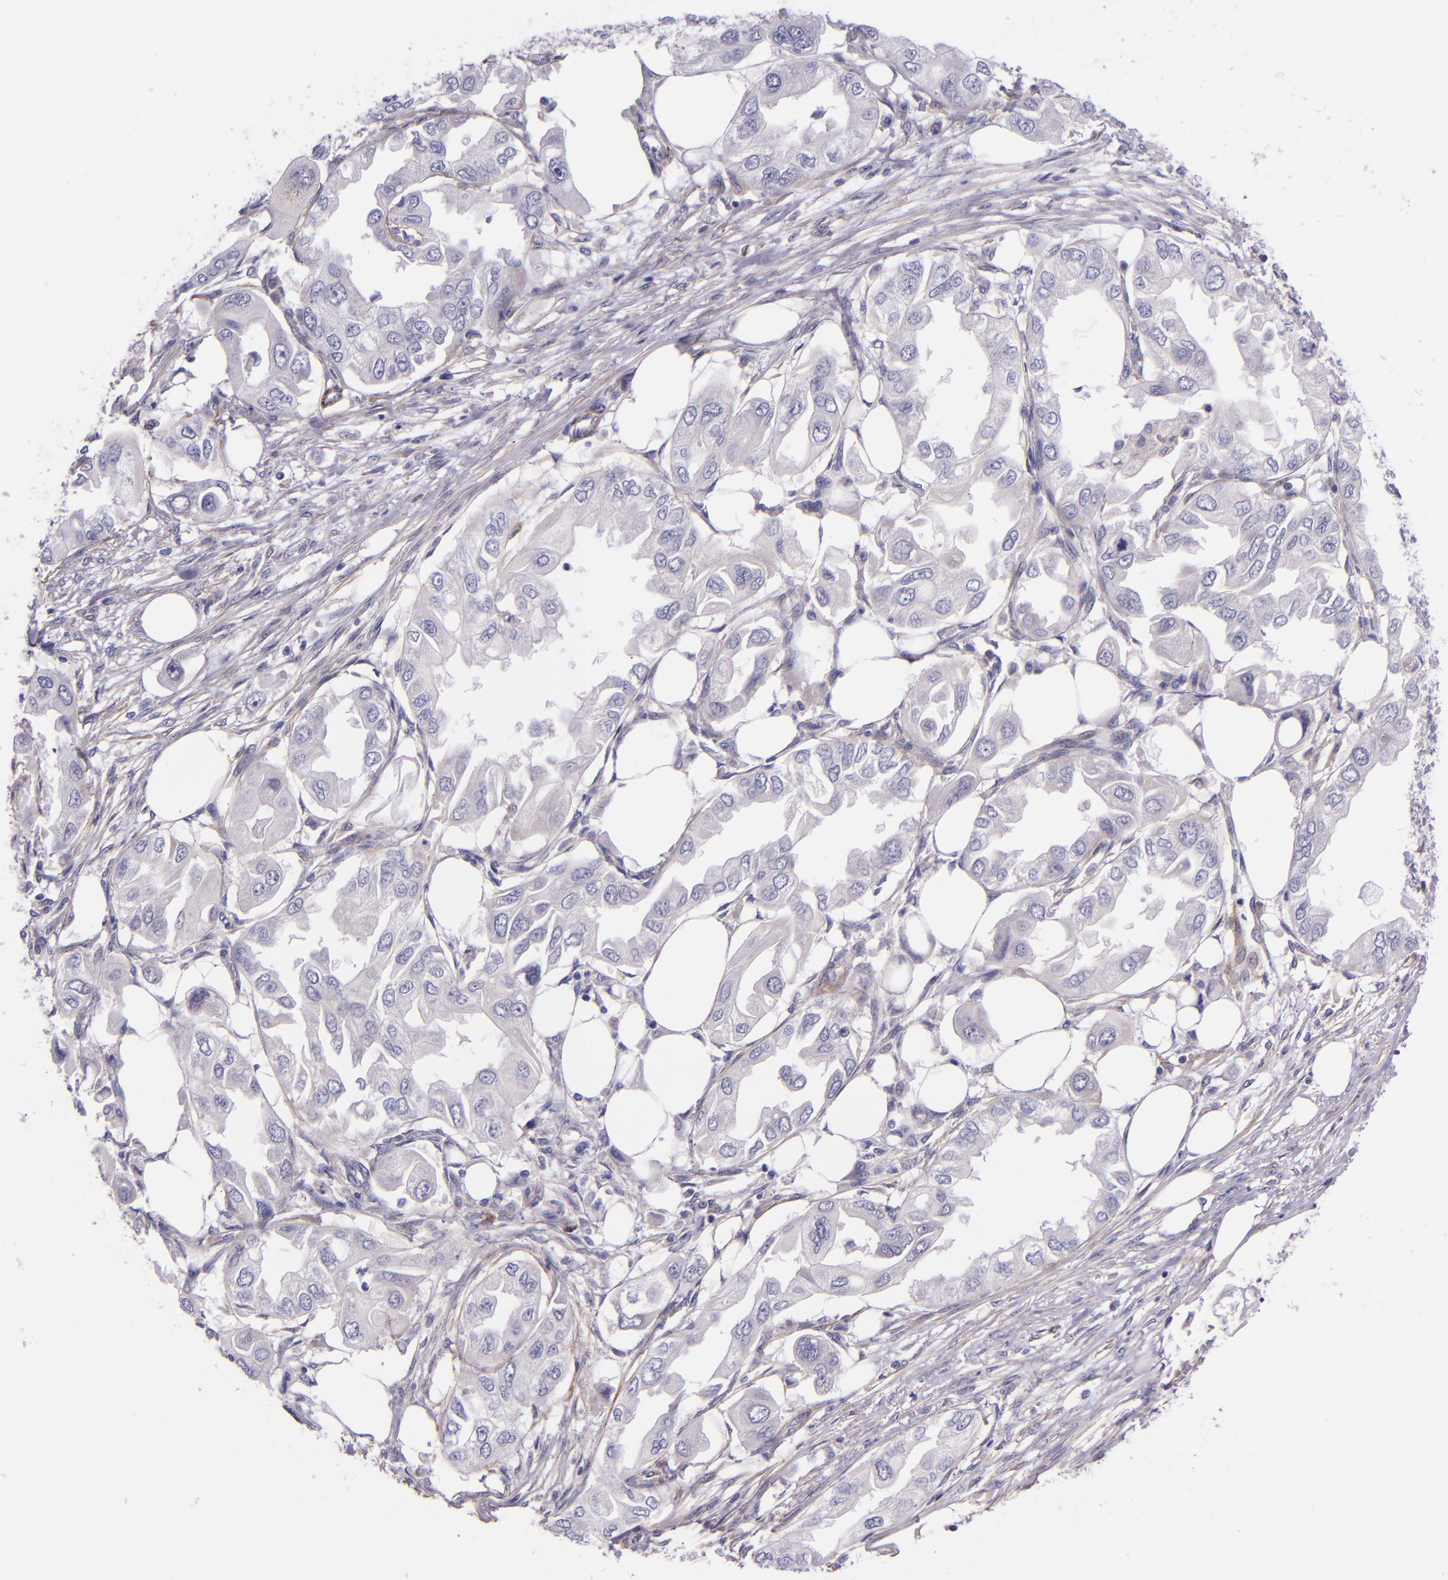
{"staining": {"intensity": "negative", "quantity": "none", "location": "none"}, "tissue": "endometrial cancer", "cell_type": "Tumor cells", "image_type": "cancer", "snomed": [{"axis": "morphology", "description": "Adenocarcinoma, NOS"}, {"axis": "topography", "description": "Endometrium"}], "caption": "An image of human adenocarcinoma (endometrial) is negative for staining in tumor cells.", "gene": "IDH3G", "patient": {"sex": "female", "age": 67}}